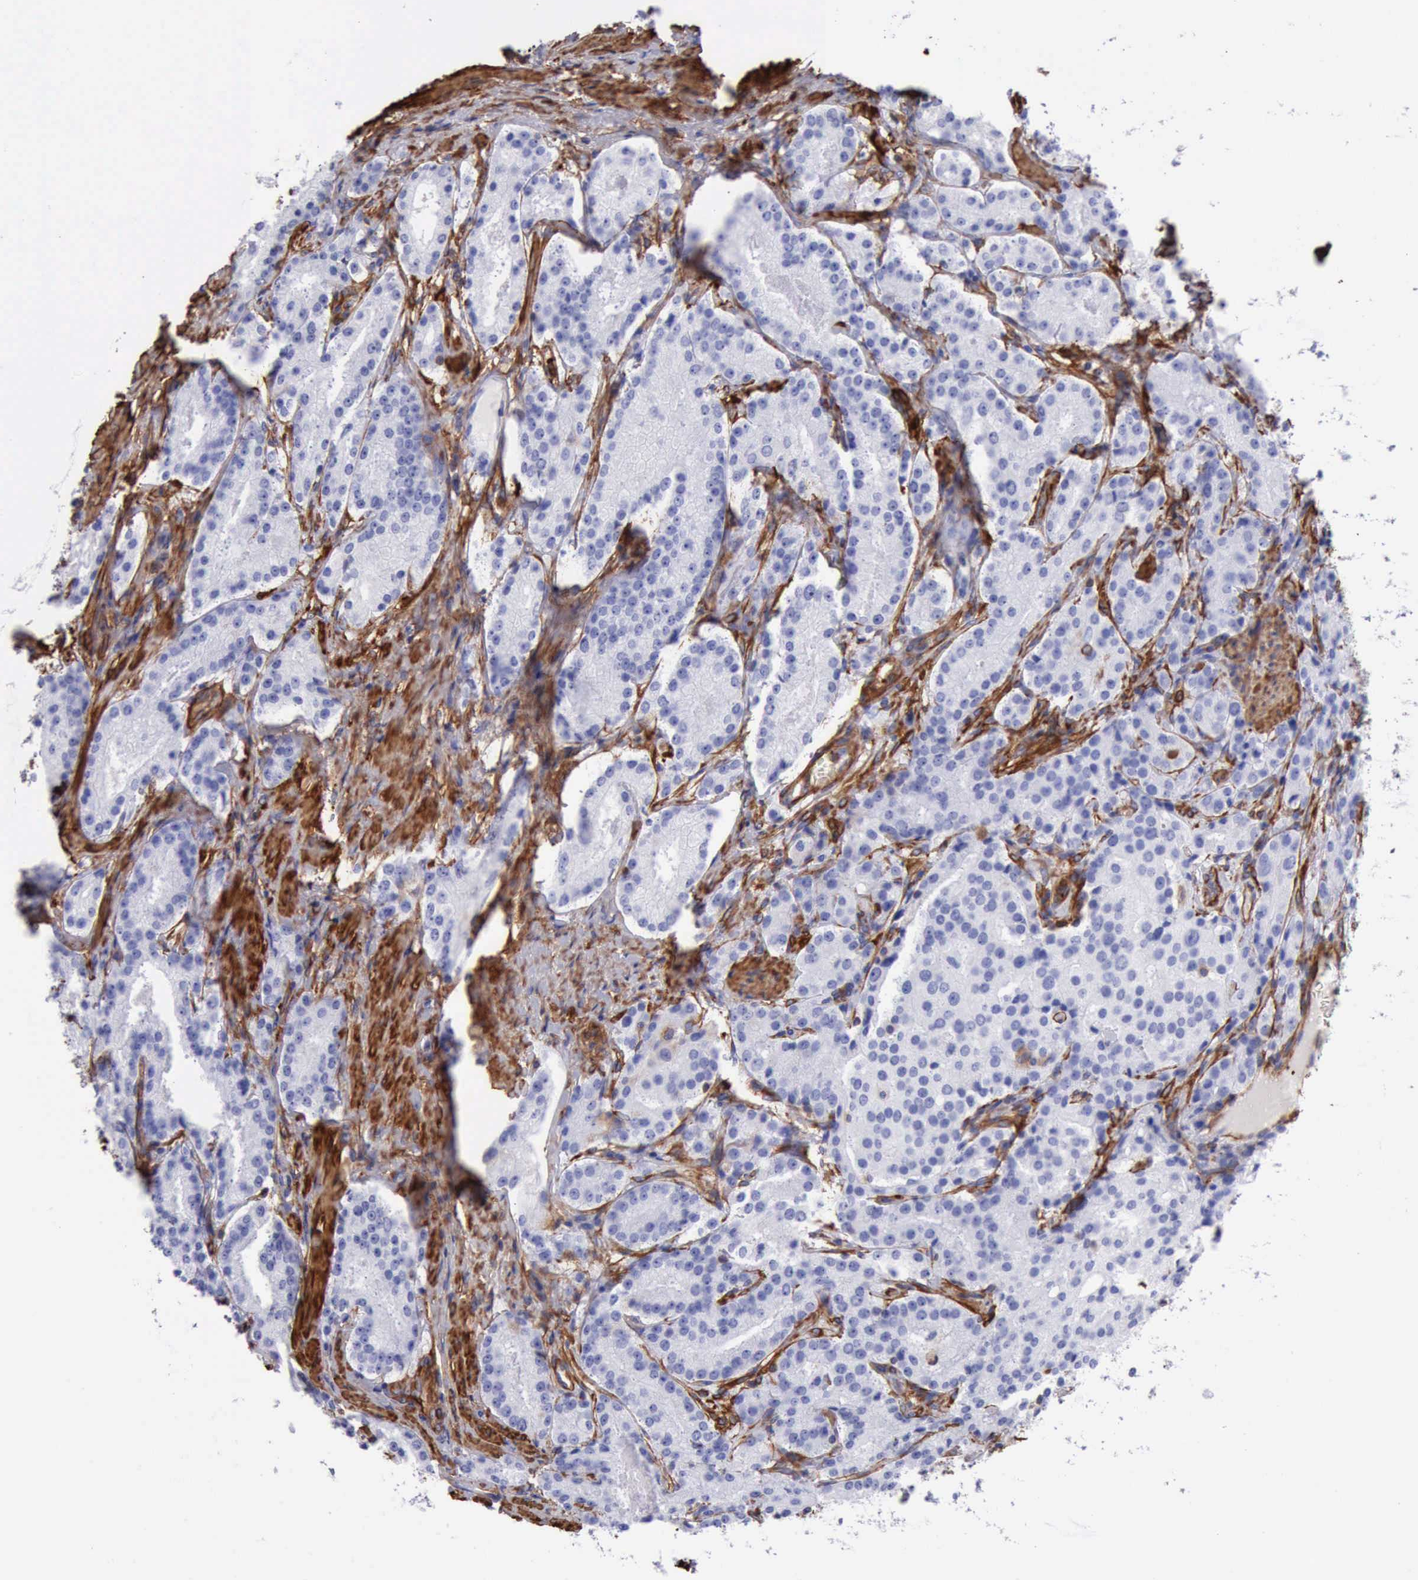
{"staining": {"intensity": "negative", "quantity": "none", "location": "none"}, "tissue": "prostate cancer", "cell_type": "Tumor cells", "image_type": "cancer", "snomed": [{"axis": "morphology", "description": "Adenocarcinoma, Medium grade"}, {"axis": "topography", "description": "Prostate"}], "caption": "There is no significant expression in tumor cells of prostate cancer.", "gene": "FLNA", "patient": {"sex": "male", "age": 72}}